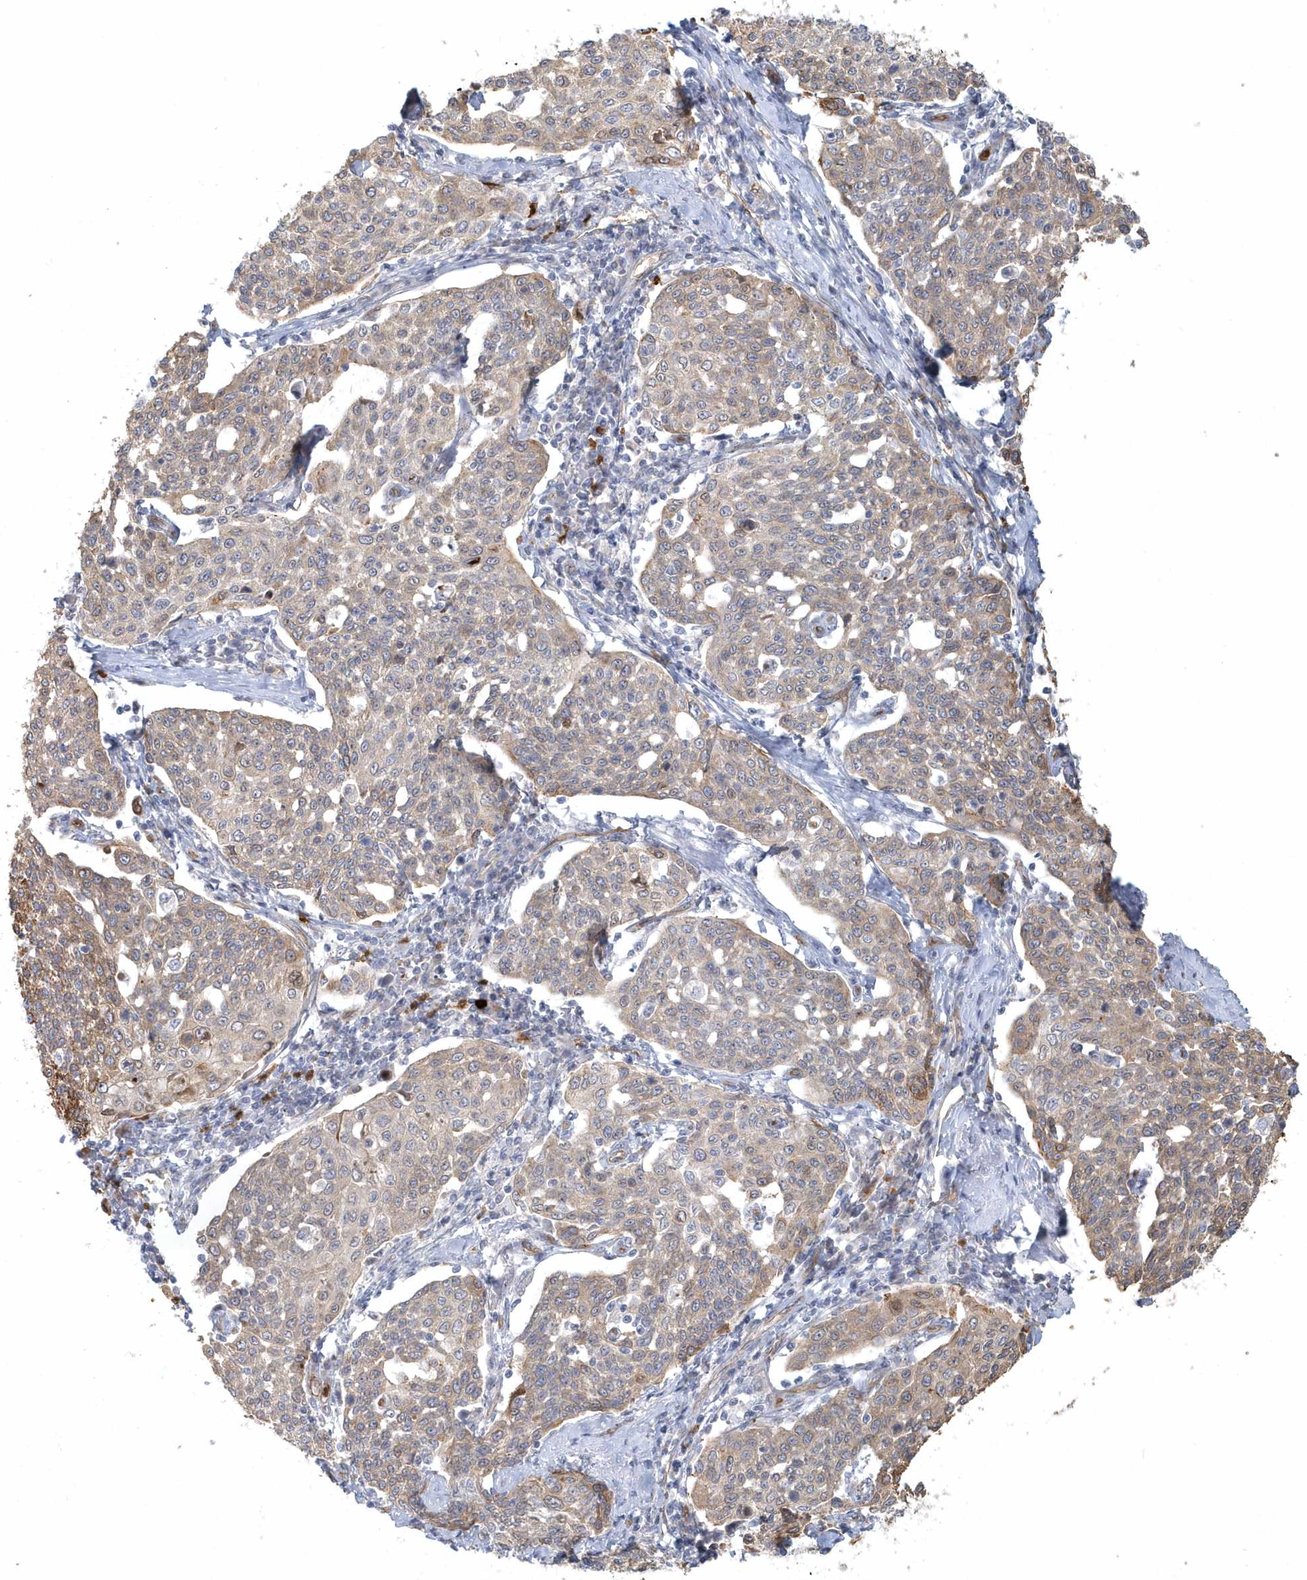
{"staining": {"intensity": "weak", "quantity": ">75%", "location": "cytoplasmic/membranous"}, "tissue": "cervical cancer", "cell_type": "Tumor cells", "image_type": "cancer", "snomed": [{"axis": "morphology", "description": "Squamous cell carcinoma, NOS"}, {"axis": "topography", "description": "Cervix"}], "caption": "Squamous cell carcinoma (cervical) stained with a protein marker demonstrates weak staining in tumor cells.", "gene": "DNAH1", "patient": {"sex": "female", "age": 34}}